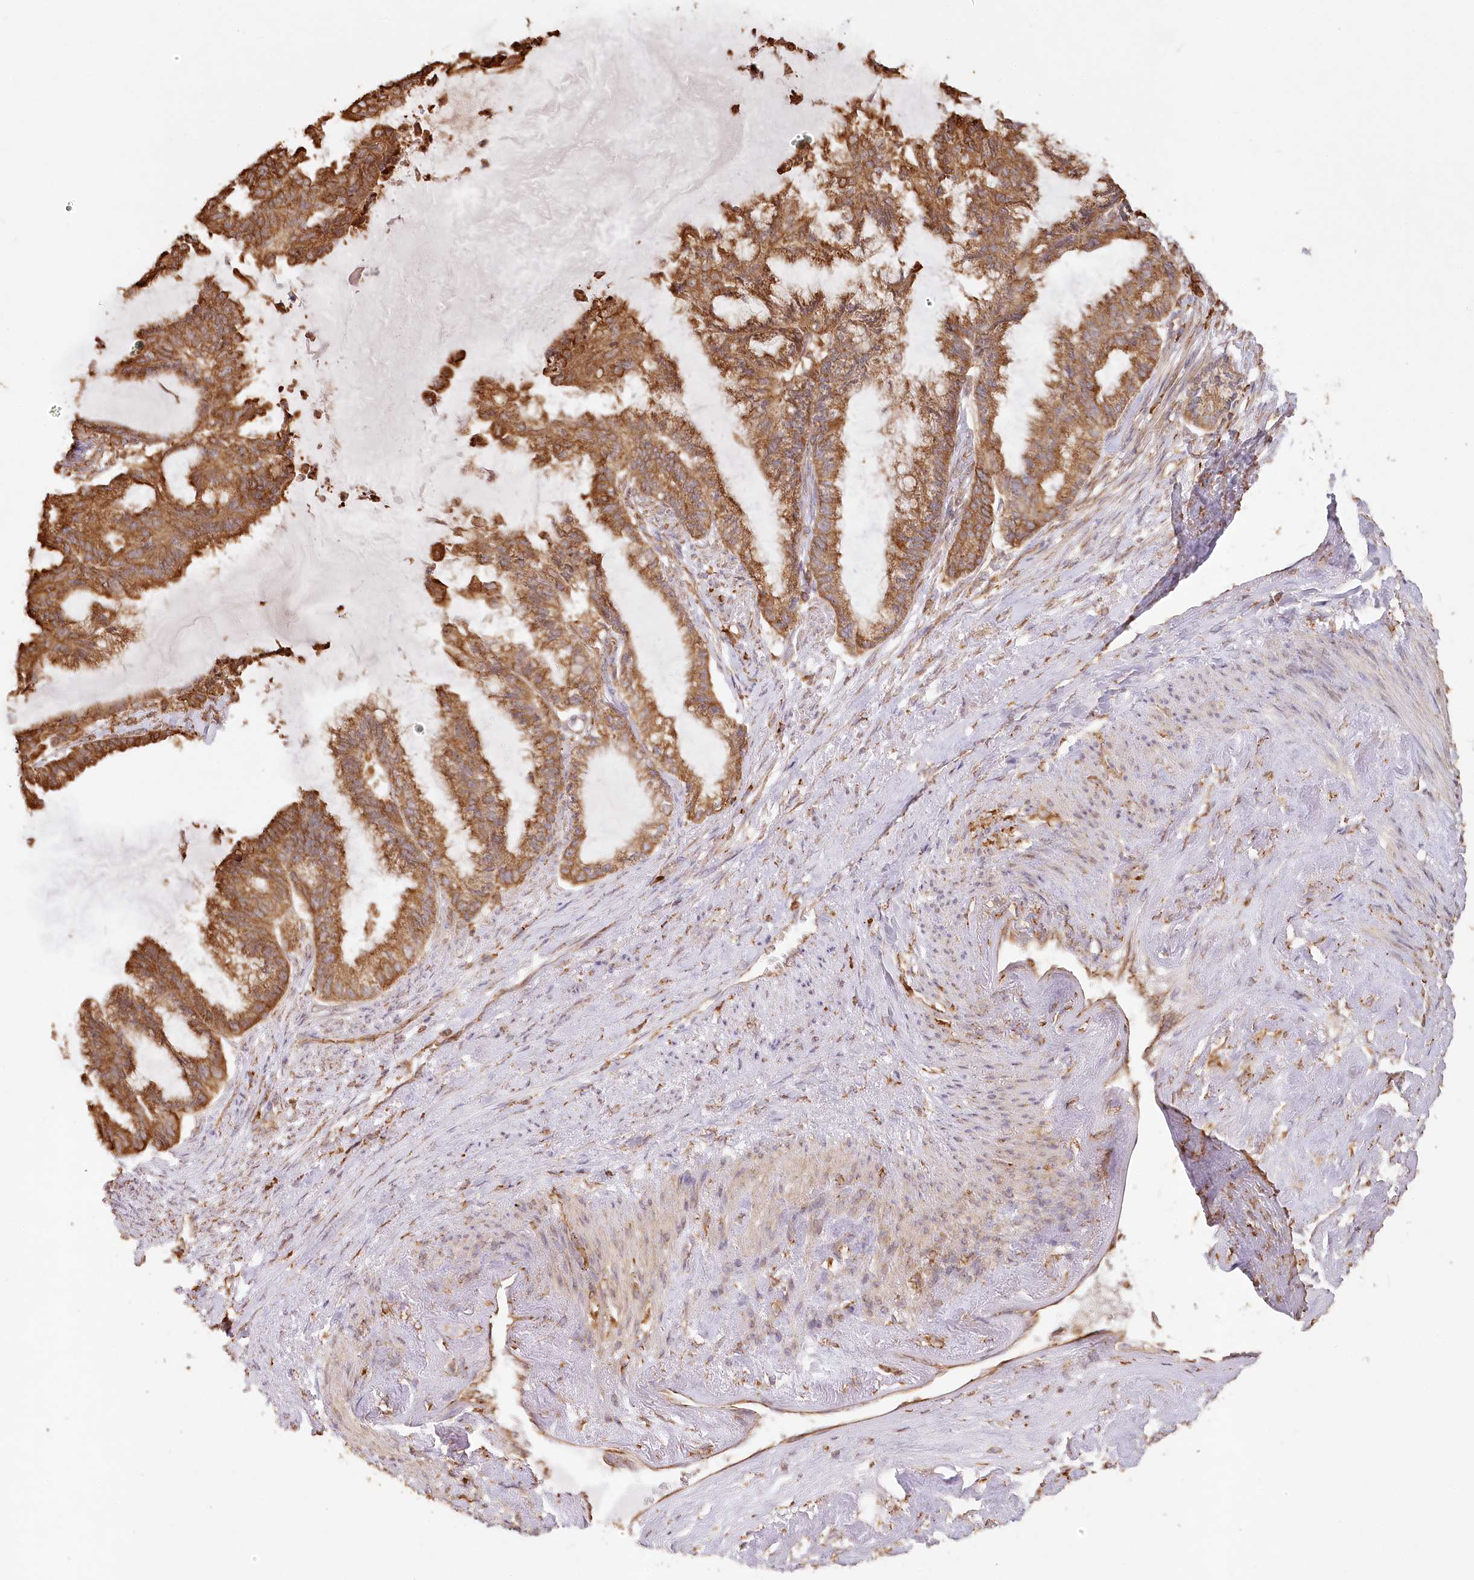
{"staining": {"intensity": "strong", "quantity": ">75%", "location": "cytoplasmic/membranous"}, "tissue": "endometrial cancer", "cell_type": "Tumor cells", "image_type": "cancer", "snomed": [{"axis": "morphology", "description": "Adenocarcinoma, NOS"}, {"axis": "topography", "description": "Endometrium"}], "caption": "Immunohistochemistry (IHC) photomicrograph of neoplastic tissue: endometrial cancer stained using IHC demonstrates high levels of strong protein expression localized specifically in the cytoplasmic/membranous of tumor cells, appearing as a cytoplasmic/membranous brown color.", "gene": "ACAP2", "patient": {"sex": "female", "age": 86}}